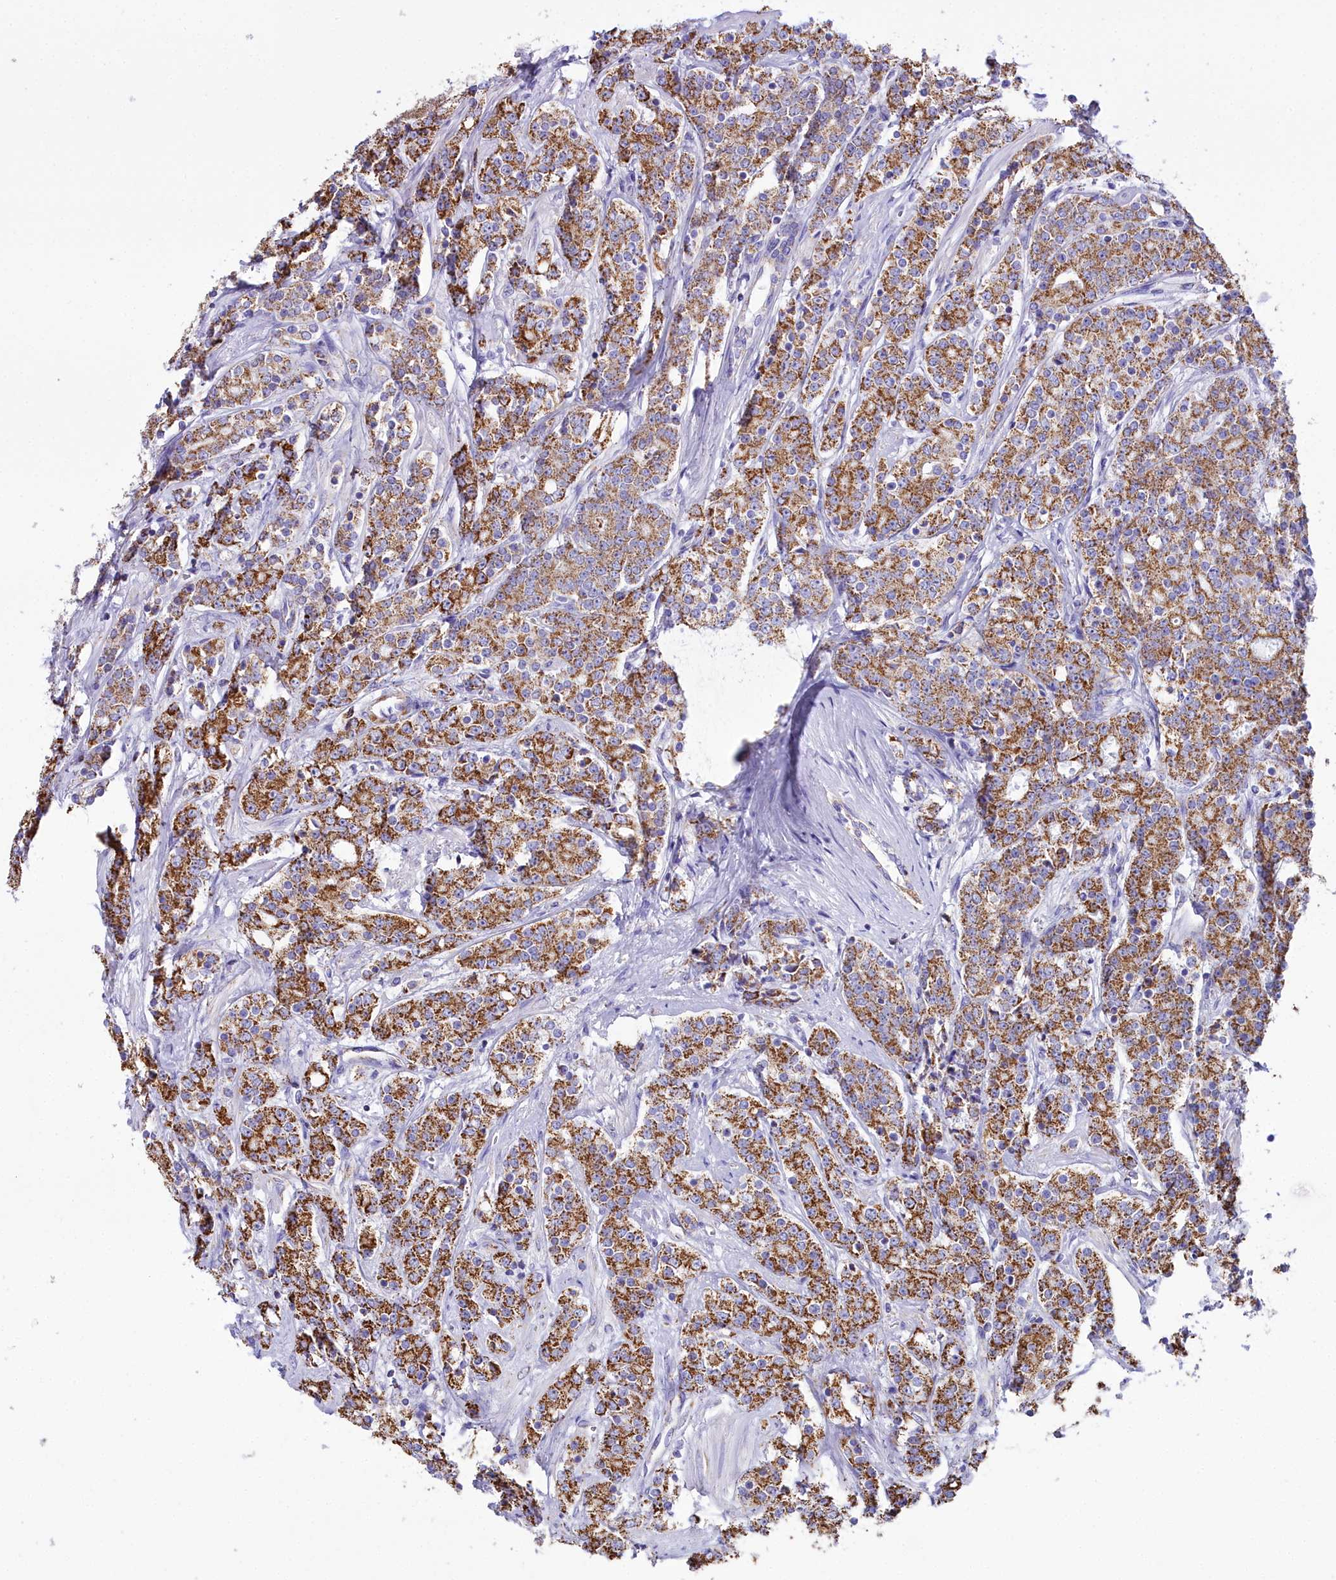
{"staining": {"intensity": "strong", "quantity": ">75%", "location": "cytoplasmic/membranous"}, "tissue": "prostate cancer", "cell_type": "Tumor cells", "image_type": "cancer", "snomed": [{"axis": "morphology", "description": "Adenocarcinoma, High grade"}, {"axis": "topography", "description": "Prostate"}], "caption": "Immunohistochemical staining of adenocarcinoma (high-grade) (prostate) displays high levels of strong cytoplasmic/membranous protein positivity in about >75% of tumor cells. (DAB = brown stain, brightfield microscopy at high magnification).", "gene": "WDFY3", "patient": {"sex": "male", "age": 62}}